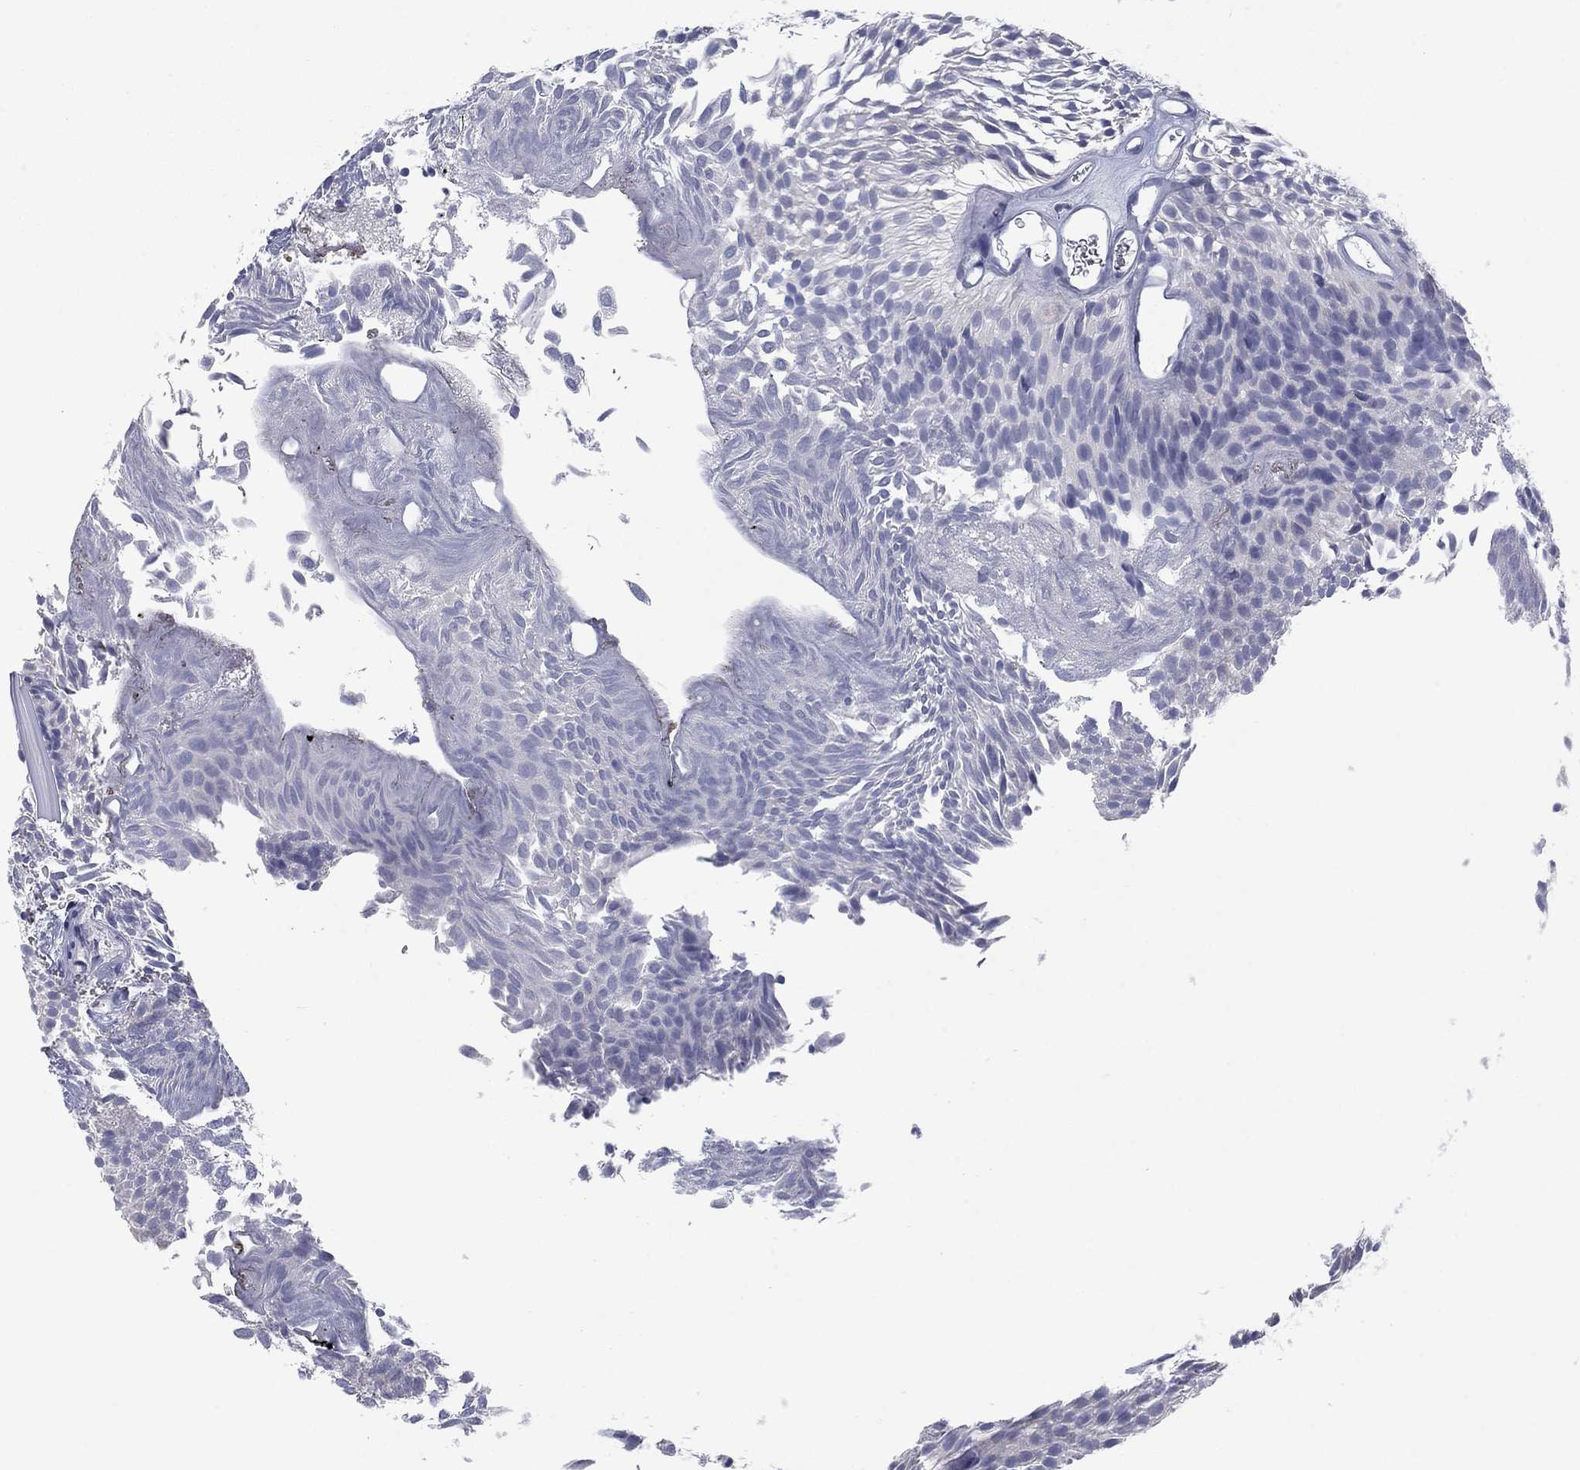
{"staining": {"intensity": "negative", "quantity": "none", "location": "none"}, "tissue": "urothelial cancer", "cell_type": "Tumor cells", "image_type": "cancer", "snomed": [{"axis": "morphology", "description": "Urothelial carcinoma, Low grade"}, {"axis": "topography", "description": "Urinary bladder"}], "caption": "This is a micrograph of immunohistochemistry staining of low-grade urothelial carcinoma, which shows no expression in tumor cells.", "gene": "CALB1", "patient": {"sex": "male", "age": 52}}